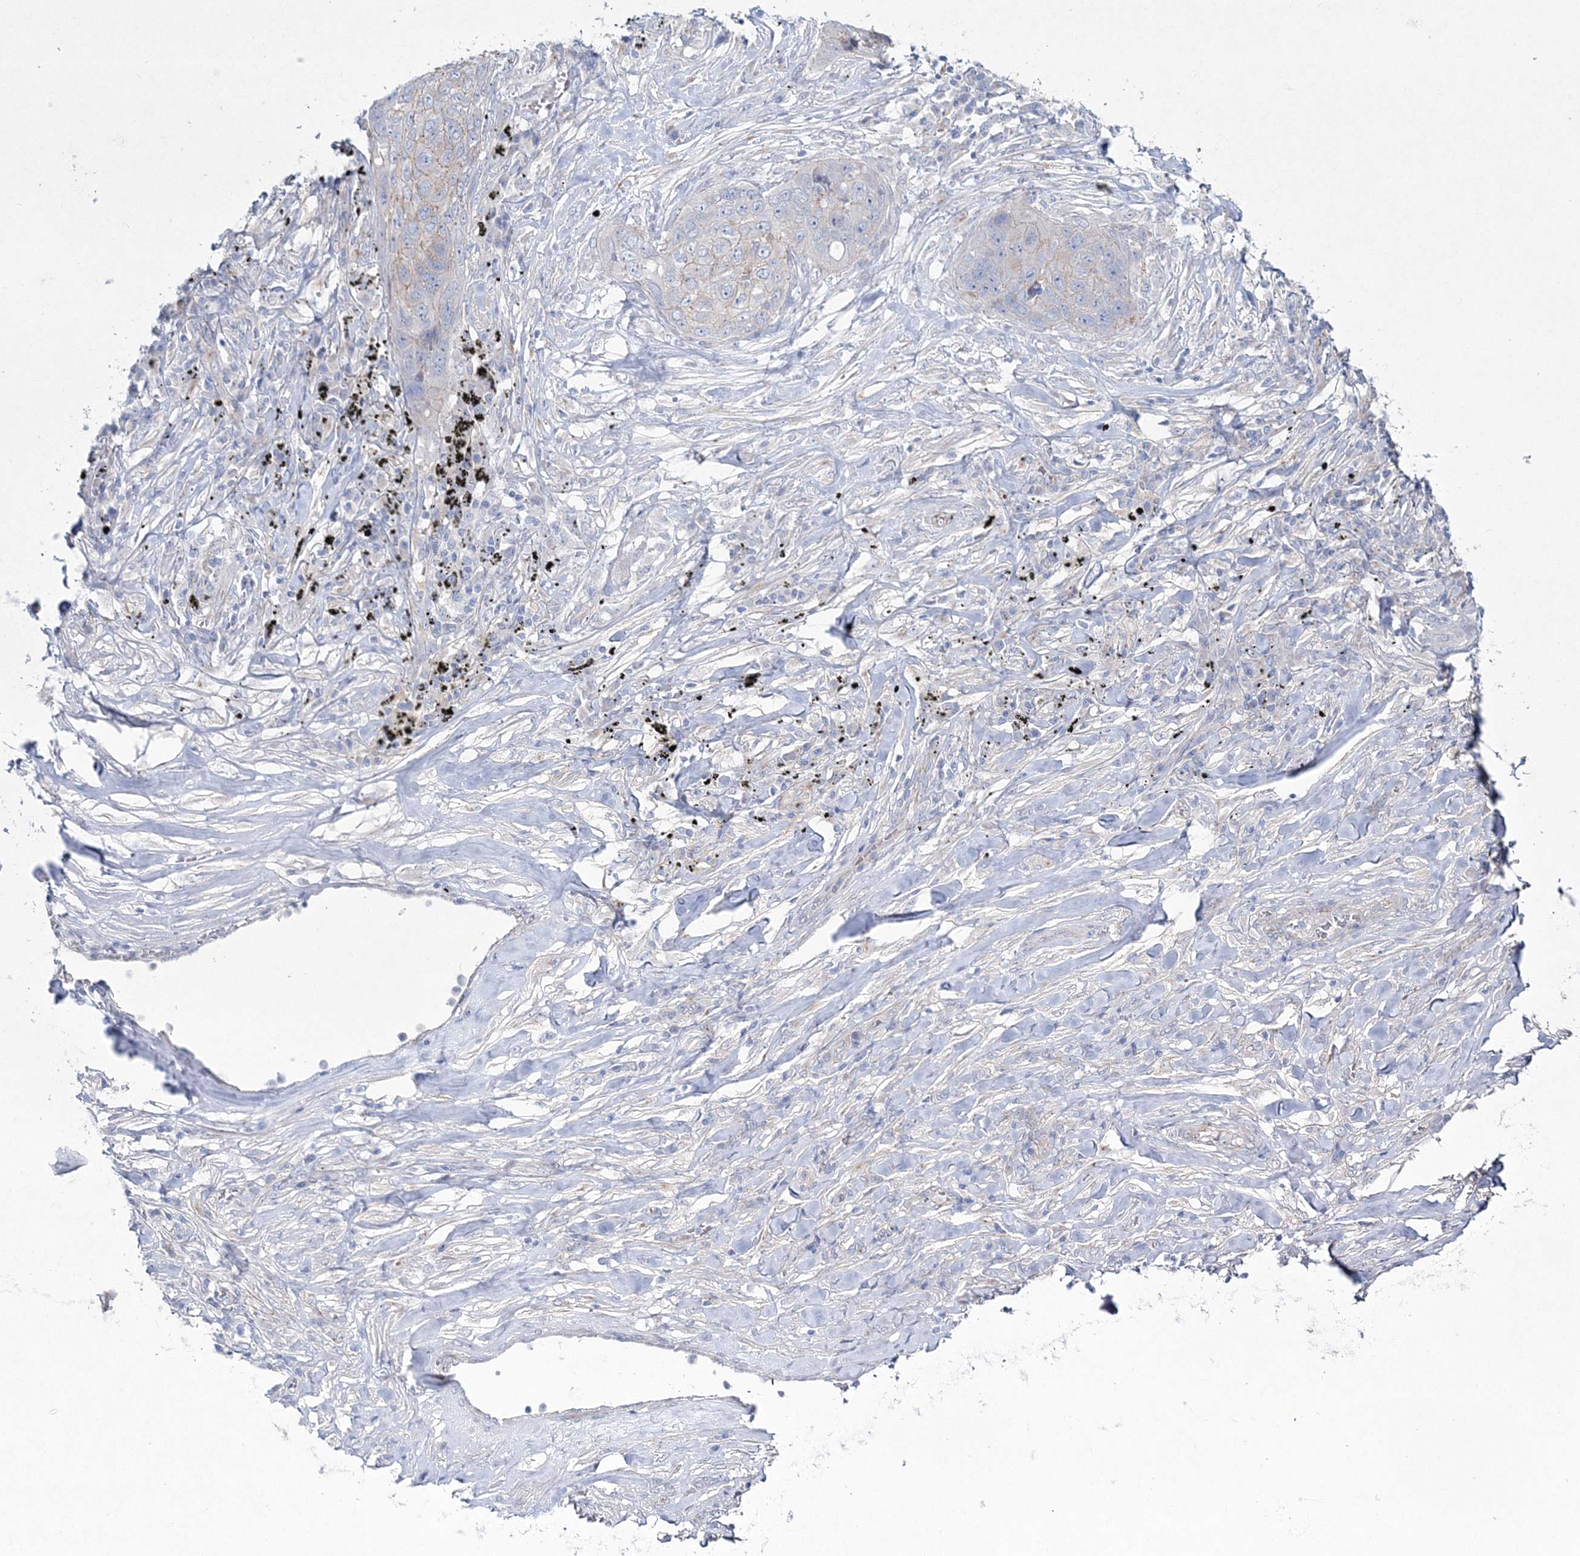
{"staining": {"intensity": "negative", "quantity": "none", "location": "none"}, "tissue": "lung cancer", "cell_type": "Tumor cells", "image_type": "cancer", "snomed": [{"axis": "morphology", "description": "Squamous cell carcinoma, NOS"}, {"axis": "topography", "description": "Lung"}], "caption": "DAB immunohistochemical staining of human lung cancer displays no significant positivity in tumor cells.", "gene": "NAA40", "patient": {"sex": "female", "age": 63}}